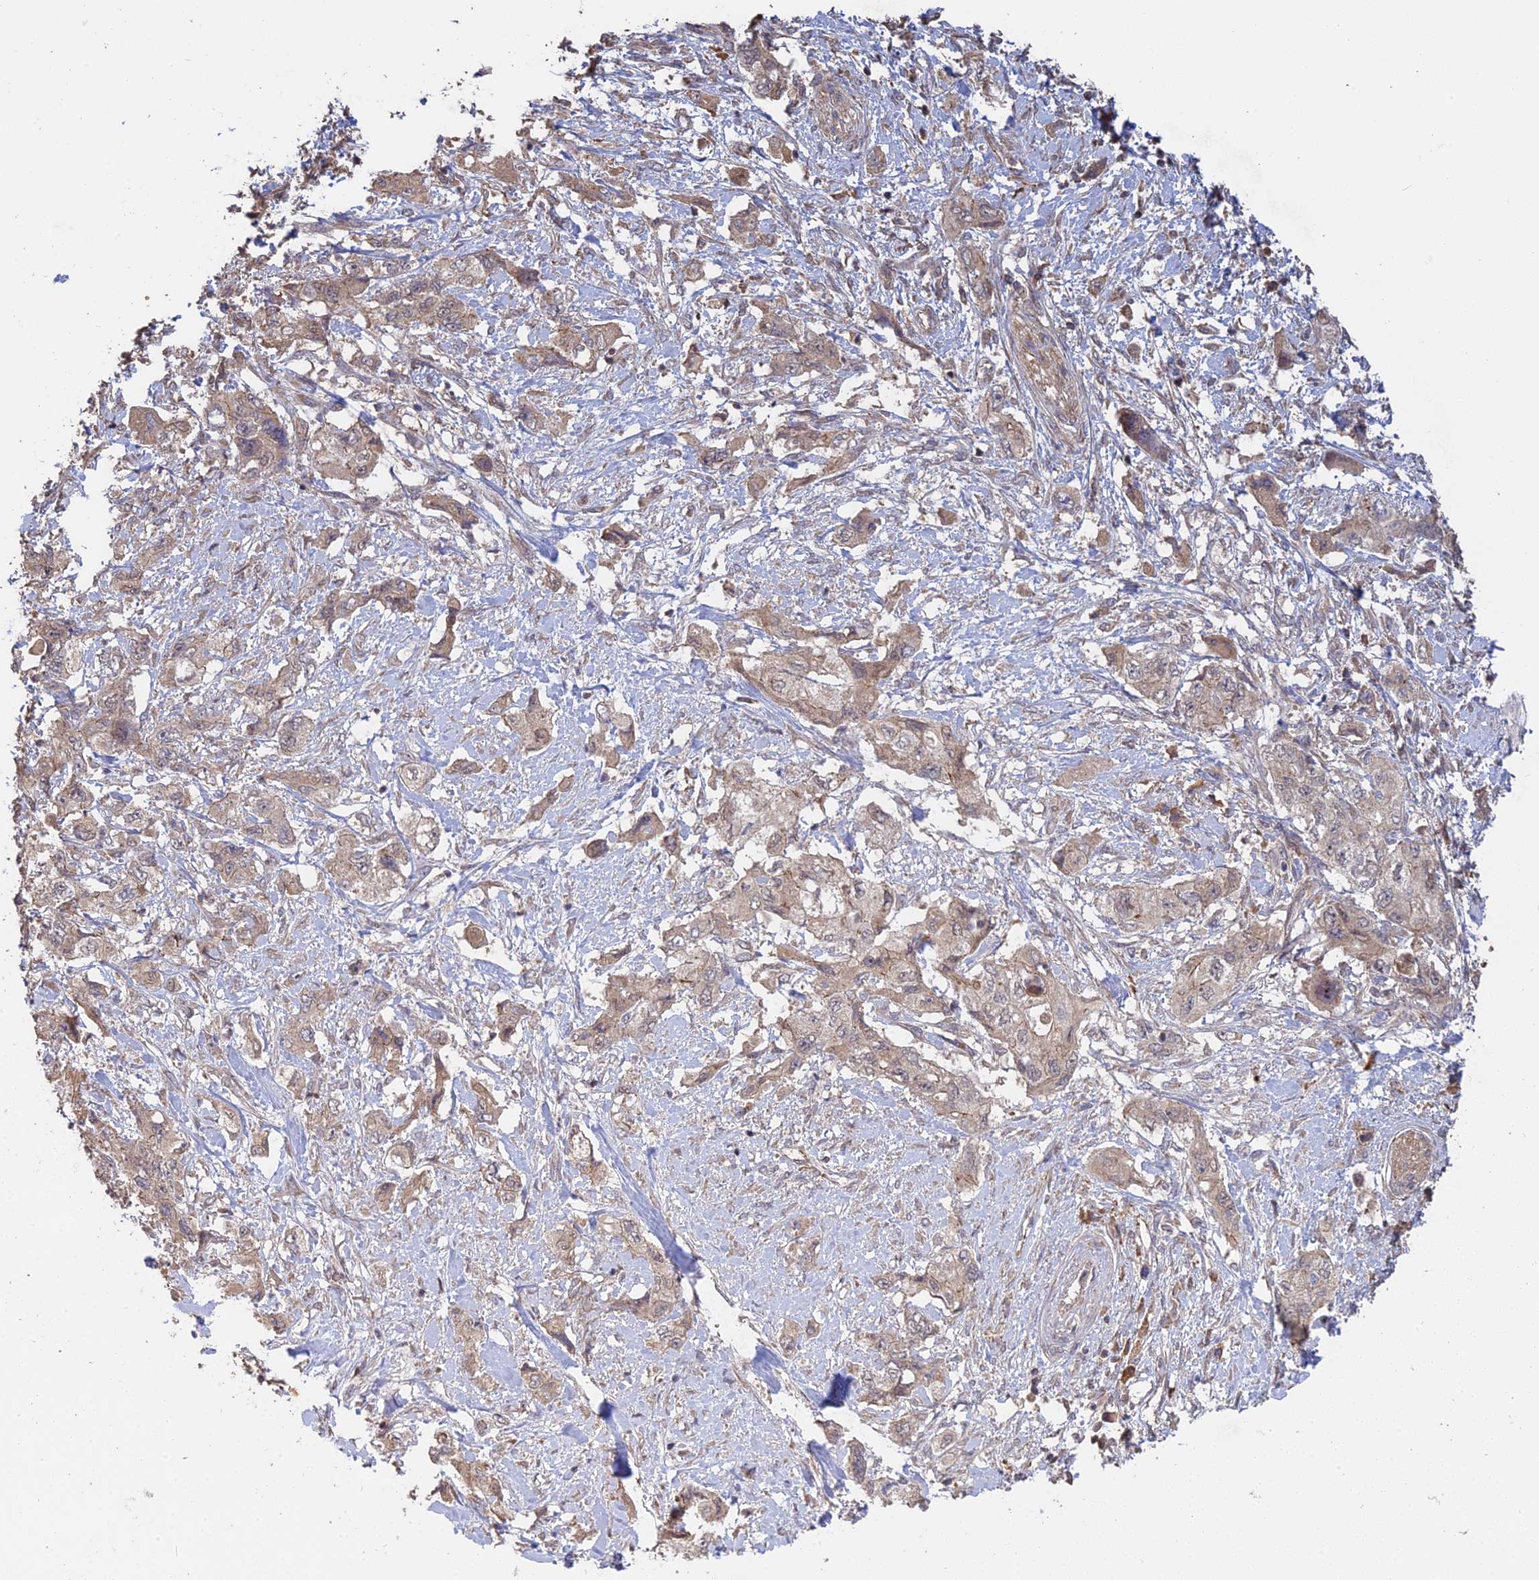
{"staining": {"intensity": "weak", "quantity": "25%-75%", "location": "cytoplasmic/membranous,nuclear"}, "tissue": "pancreatic cancer", "cell_type": "Tumor cells", "image_type": "cancer", "snomed": [{"axis": "morphology", "description": "Adenocarcinoma, NOS"}, {"axis": "topography", "description": "Pancreas"}], "caption": "Protein staining reveals weak cytoplasmic/membranous and nuclear positivity in about 25%-75% of tumor cells in pancreatic cancer (adenocarcinoma). (DAB = brown stain, brightfield microscopy at high magnification).", "gene": "ARHGAP40", "patient": {"sex": "female", "age": 73}}